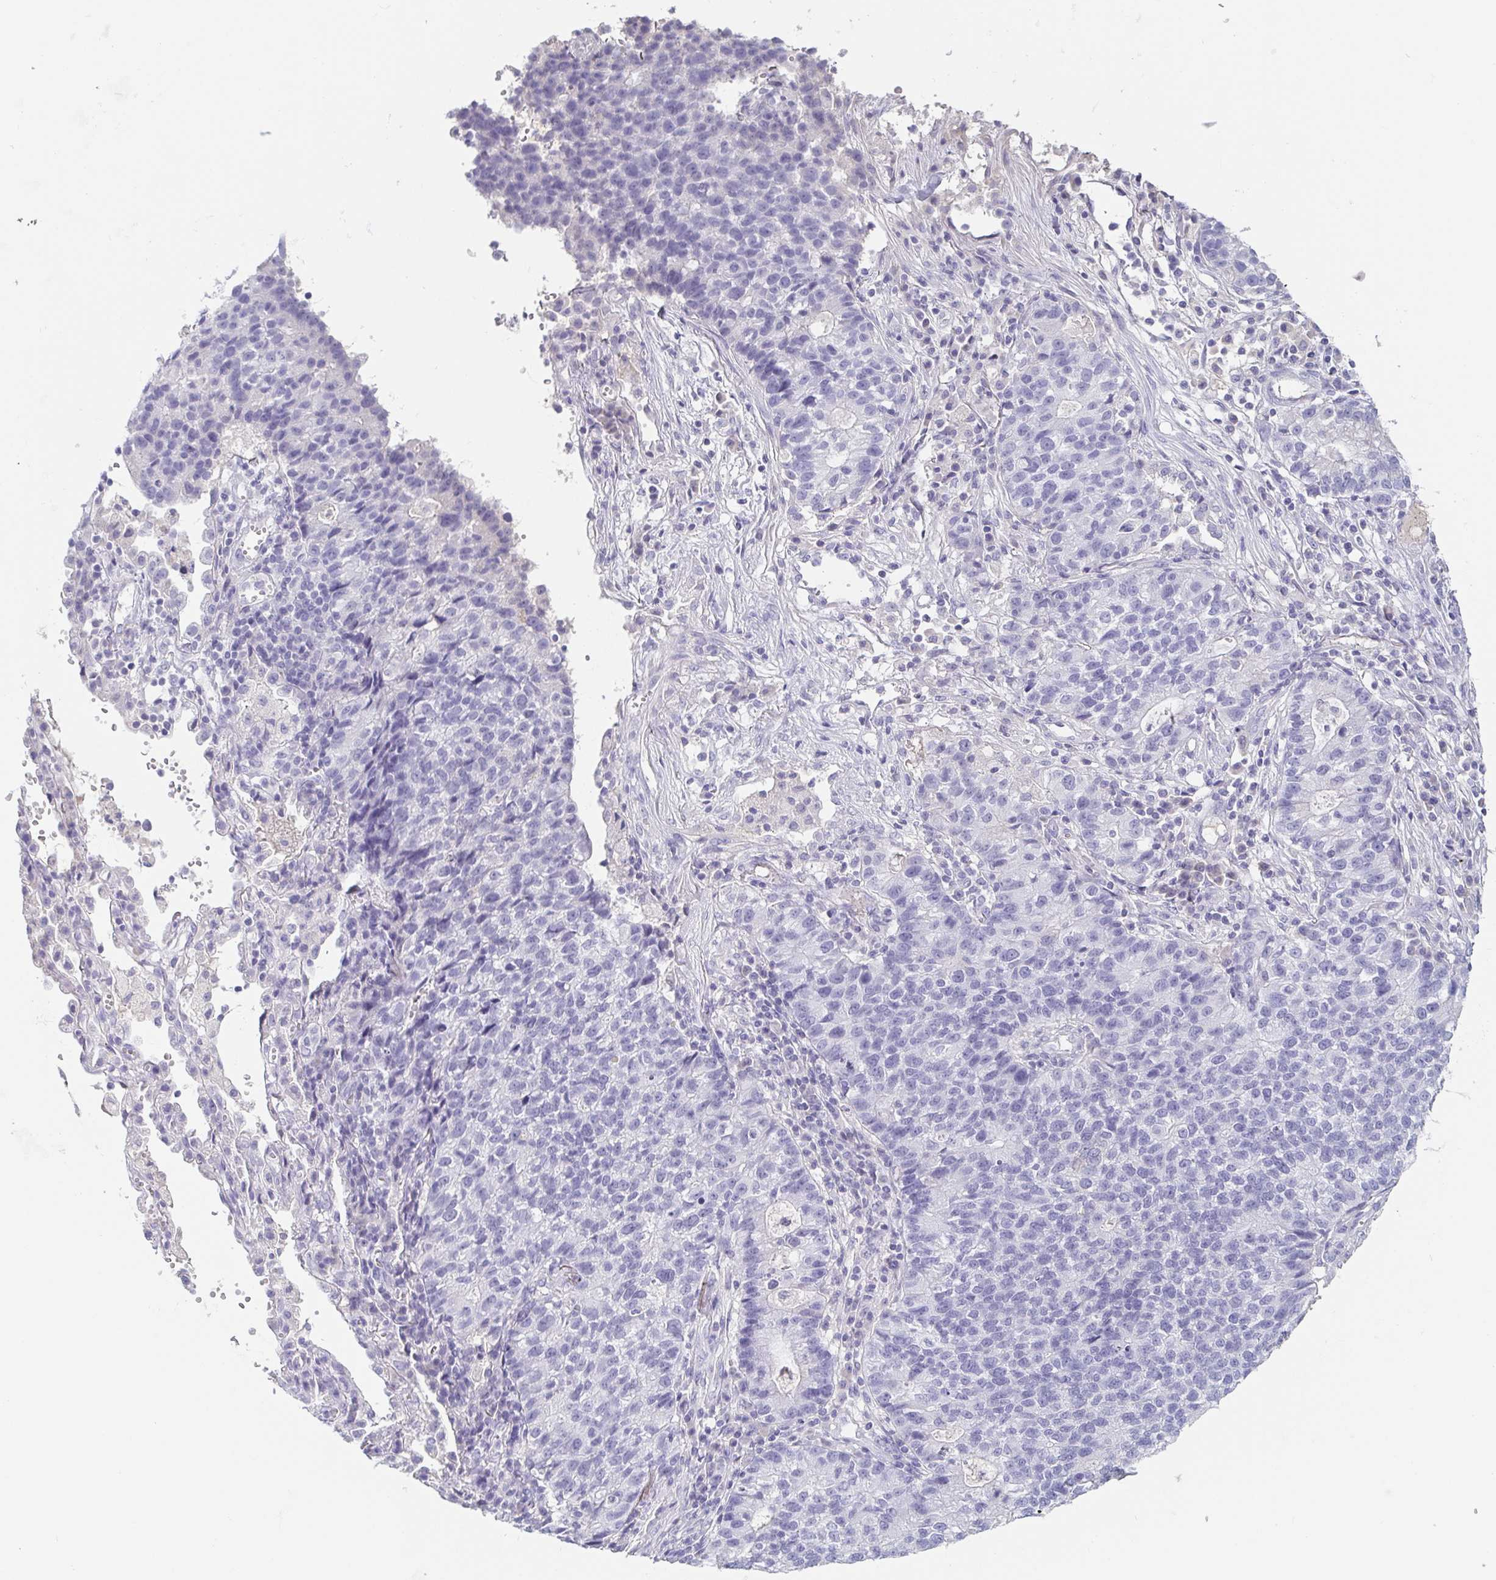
{"staining": {"intensity": "negative", "quantity": "none", "location": "none"}, "tissue": "lung cancer", "cell_type": "Tumor cells", "image_type": "cancer", "snomed": [{"axis": "morphology", "description": "Adenocarcinoma, NOS"}, {"axis": "topography", "description": "Lung"}], "caption": "This is an immunohistochemistry (IHC) histopathology image of lung cancer (adenocarcinoma). There is no expression in tumor cells.", "gene": "ITLN1", "patient": {"sex": "male", "age": 57}}